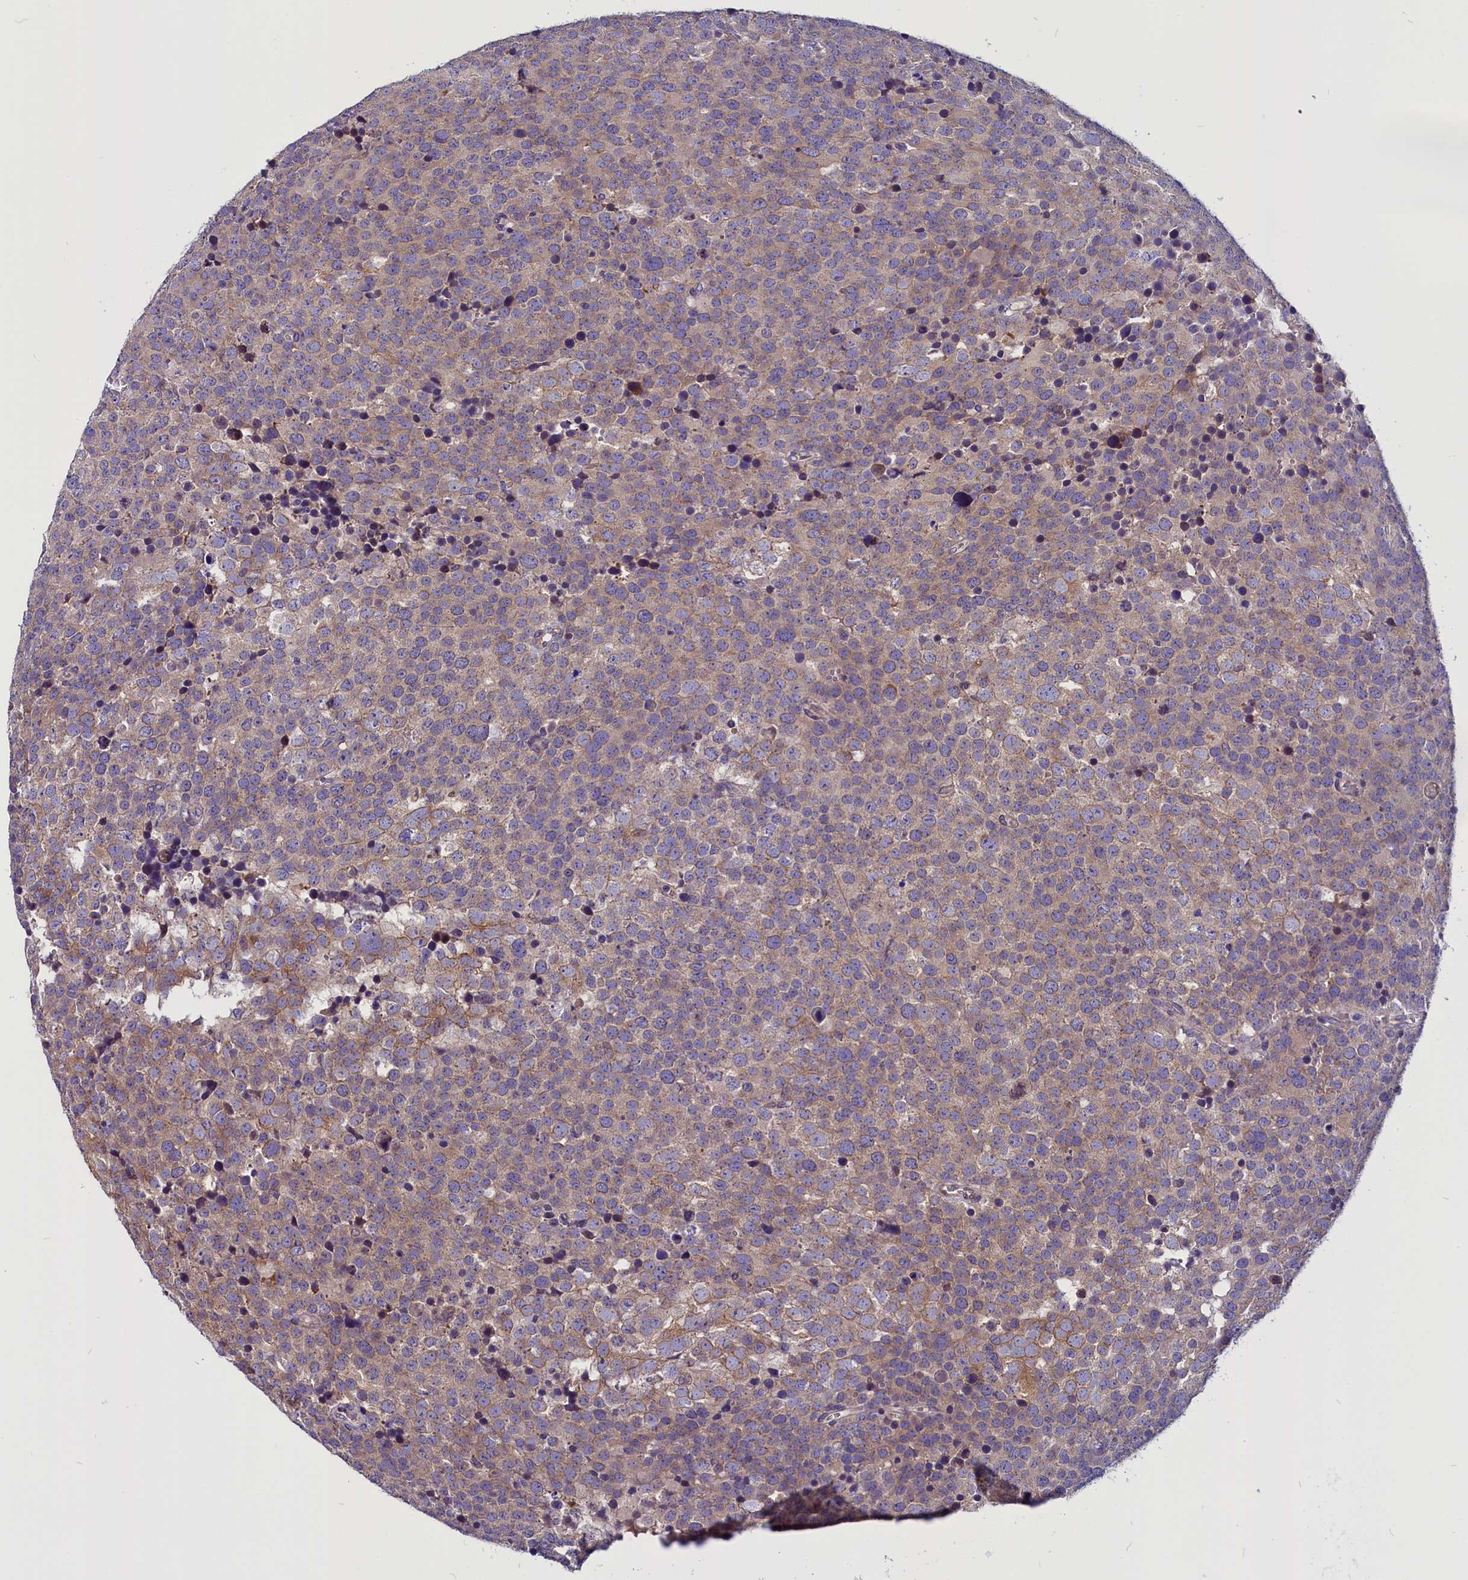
{"staining": {"intensity": "weak", "quantity": "25%-75%", "location": "cytoplasmic/membranous"}, "tissue": "testis cancer", "cell_type": "Tumor cells", "image_type": "cancer", "snomed": [{"axis": "morphology", "description": "Seminoma, NOS"}, {"axis": "topography", "description": "Testis"}], "caption": "Immunohistochemical staining of testis cancer (seminoma) reveals low levels of weak cytoplasmic/membranous protein positivity in approximately 25%-75% of tumor cells.", "gene": "CEP170", "patient": {"sex": "male", "age": 71}}